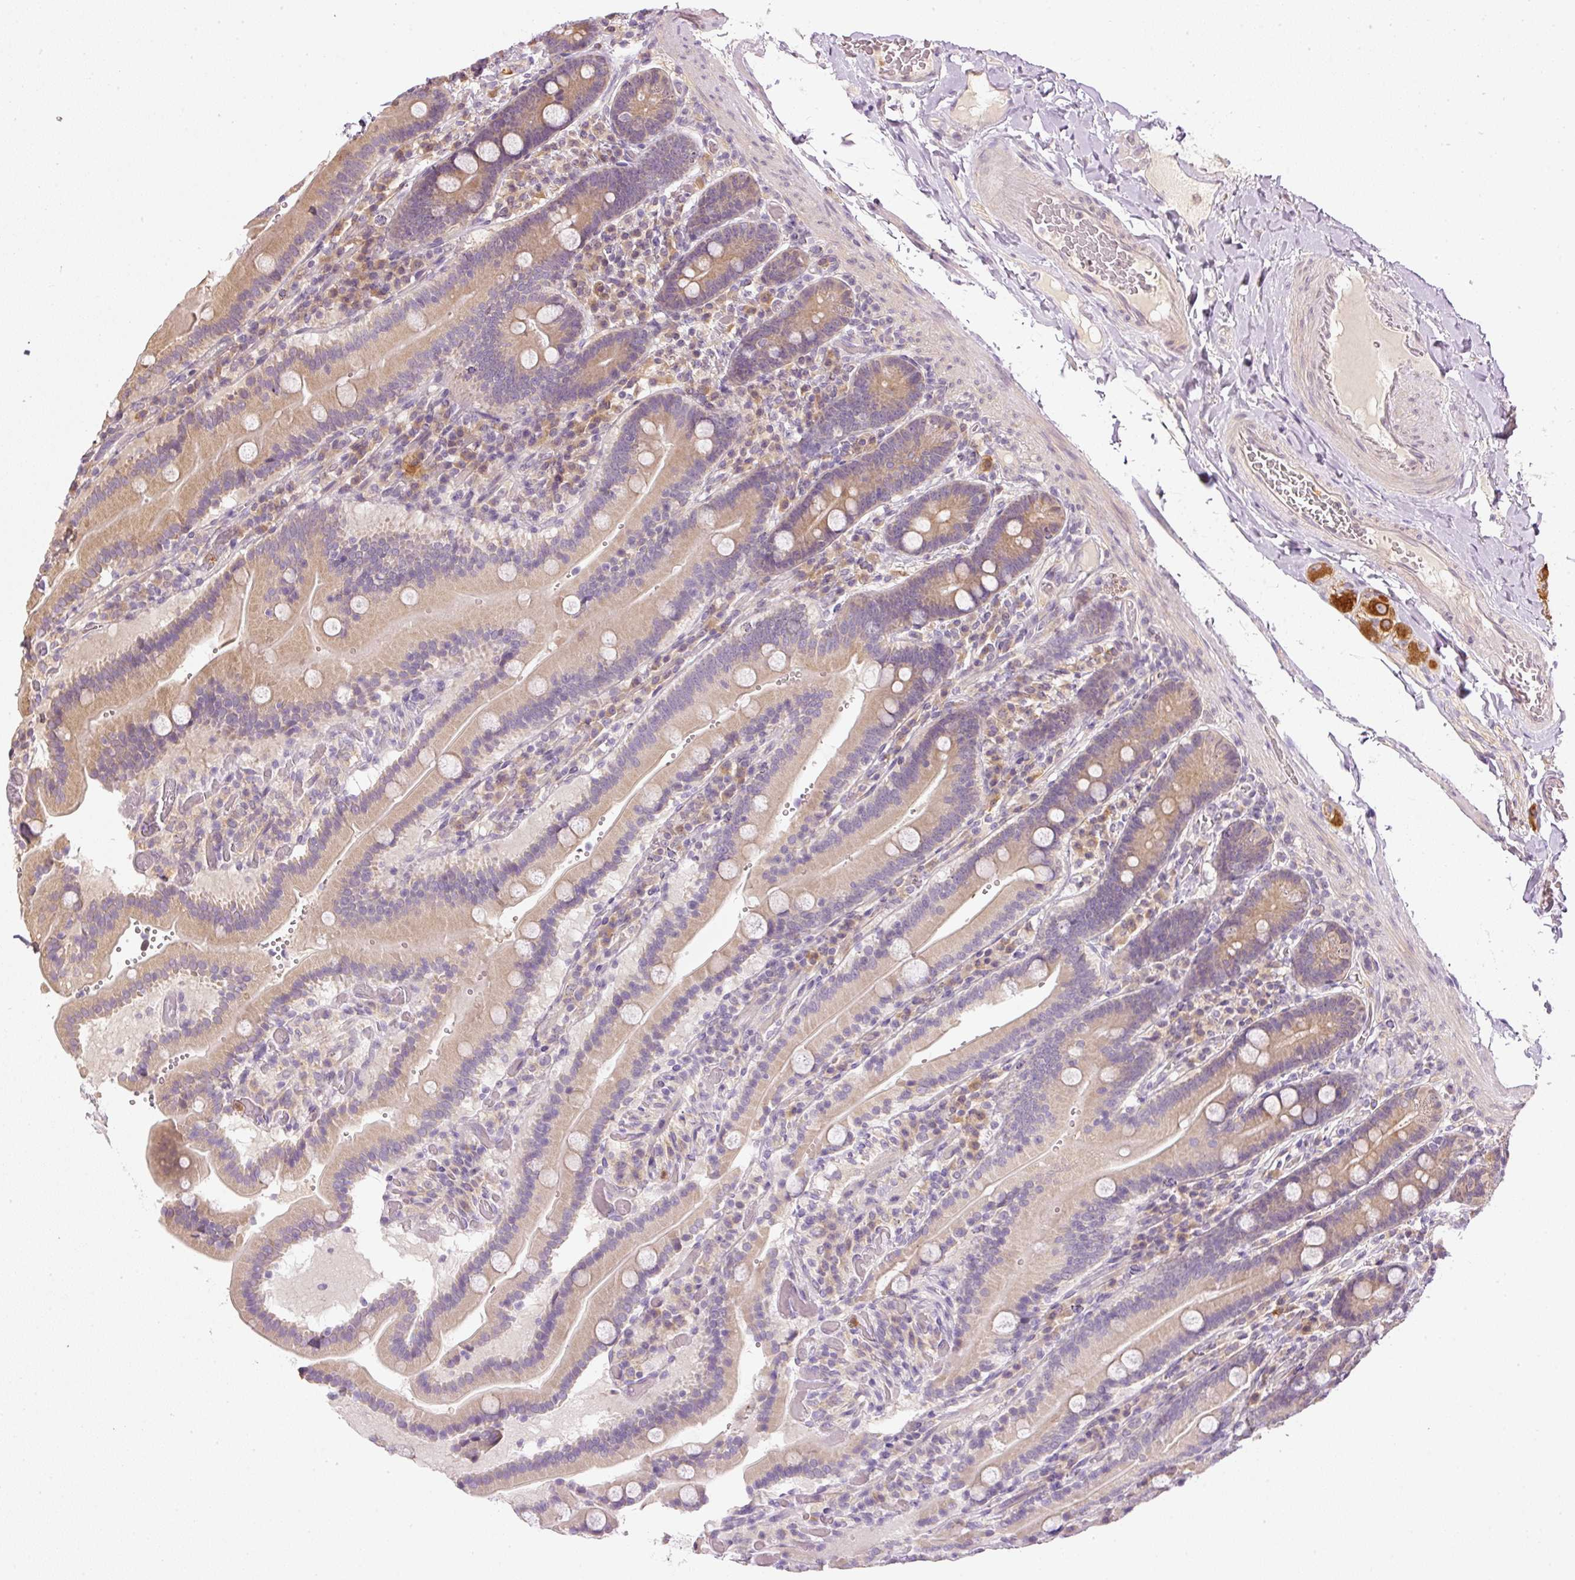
{"staining": {"intensity": "weak", "quantity": ">75%", "location": "cytoplasmic/membranous"}, "tissue": "duodenum", "cell_type": "Glandular cells", "image_type": "normal", "snomed": [{"axis": "morphology", "description": "Normal tissue, NOS"}, {"axis": "topography", "description": "Duodenum"}], "caption": "High-power microscopy captured an immunohistochemistry (IHC) histopathology image of unremarkable duodenum, revealing weak cytoplasmic/membranous expression in approximately >75% of glandular cells. (brown staining indicates protein expression, while blue staining denotes nuclei).", "gene": "CTTNBP2", "patient": {"sex": "female", "age": 62}}